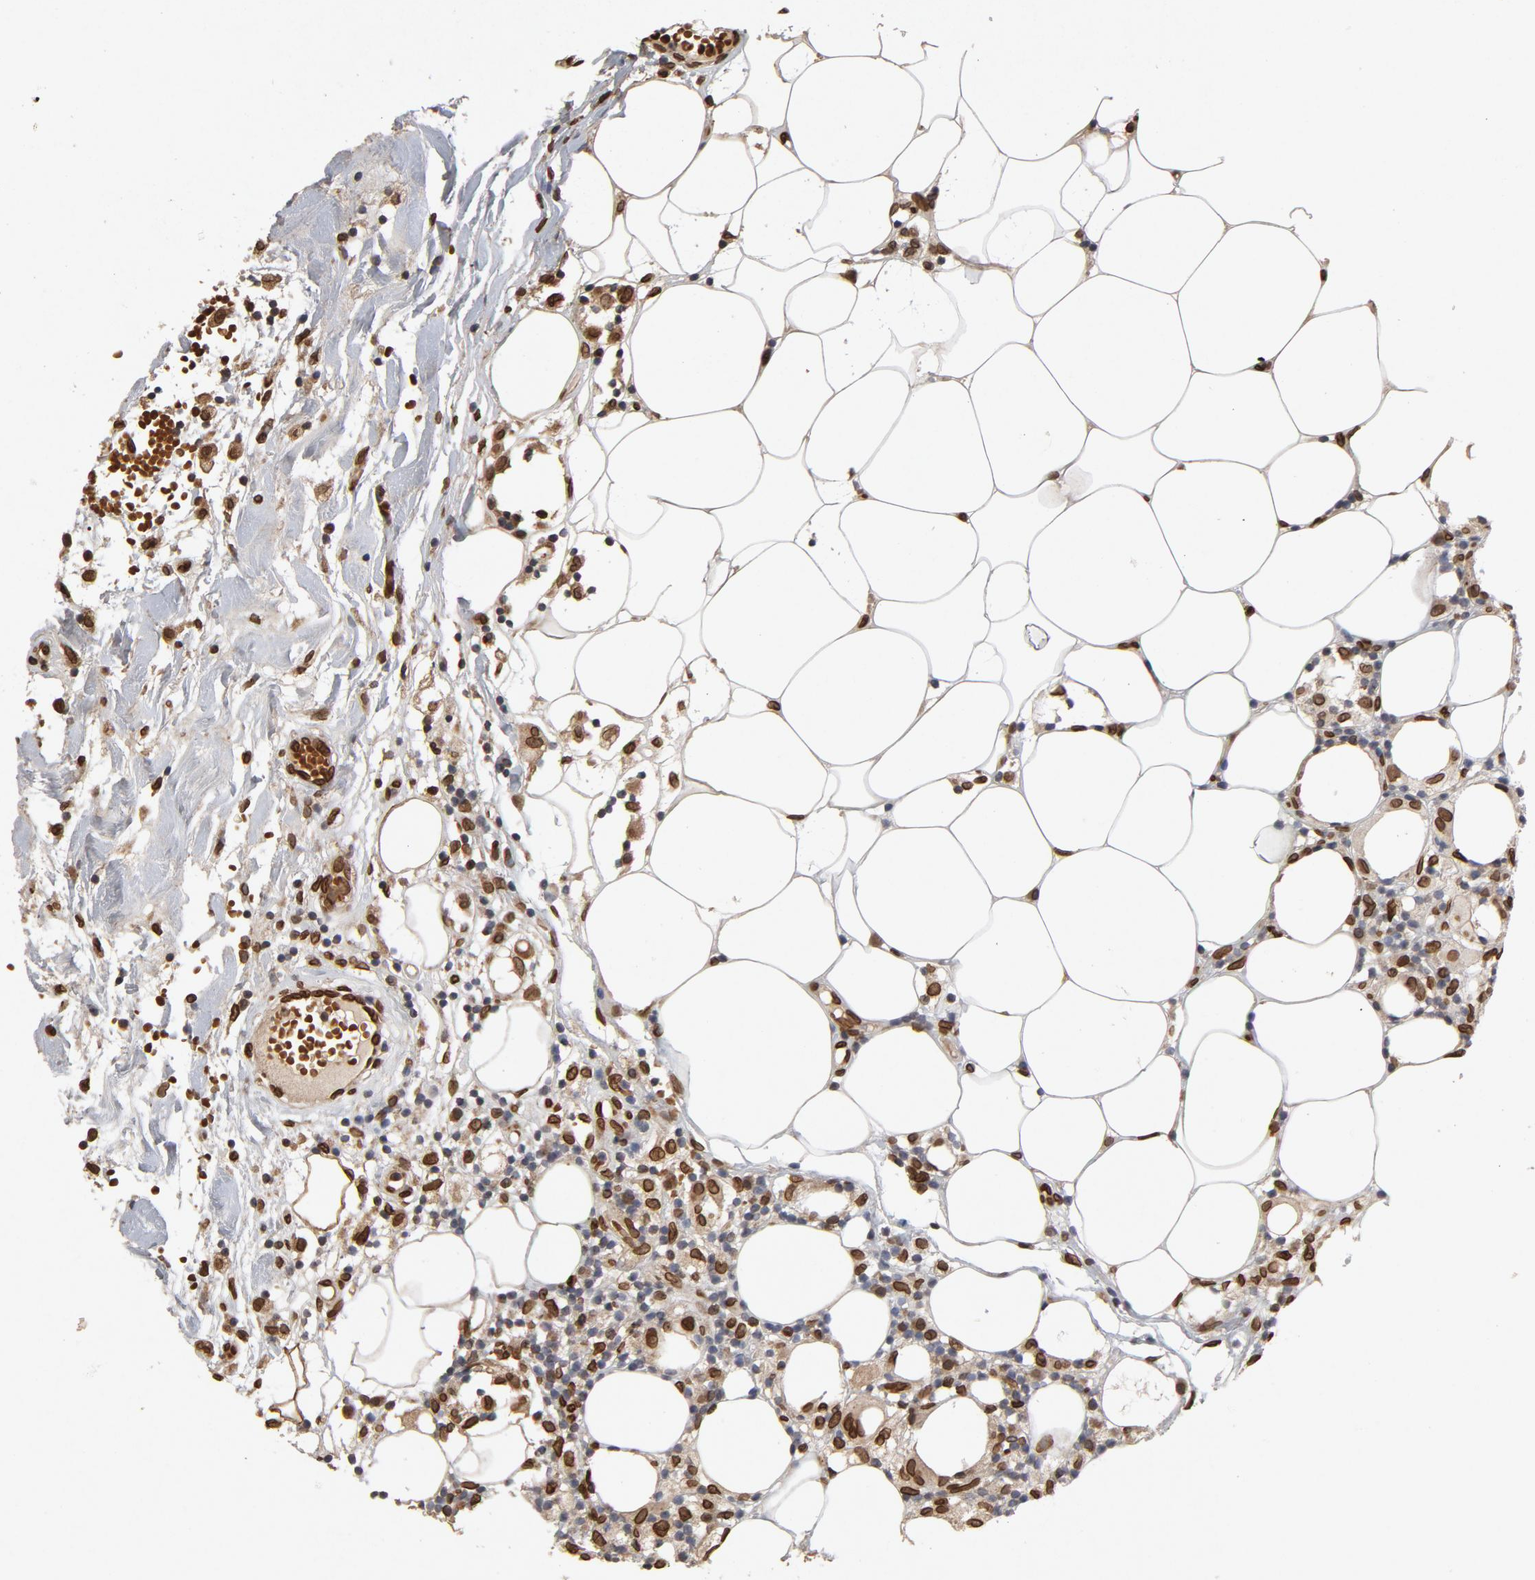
{"staining": {"intensity": "strong", "quantity": ">75%", "location": "cytoplasmic/membranous,nuclear"}, "tissue": "thyroid cancer", "cell_type": "Tumor cells", "image_type": "cancer", "snomed": [{"axis": "morphology", "description": "Carcinoma, NOS"}, {"axis": "topography", "description": "Thyroid gland"}], "caption": "High-power microscopy captured an immunohistochemistry micrograph of thyroid cancer, revealing strong cytoplasmic/membranous and nuclear positivity in about >75% of tumor cells. The staining was performed using DAB (3,3'-diaminobenzidine) to visualize the protein expression in brown, while the nuclei were stained in blue with hematoxylin (Magnification: 20x).", "gene": "LMNA", "patient": {"sex": "female", "age": 77}}